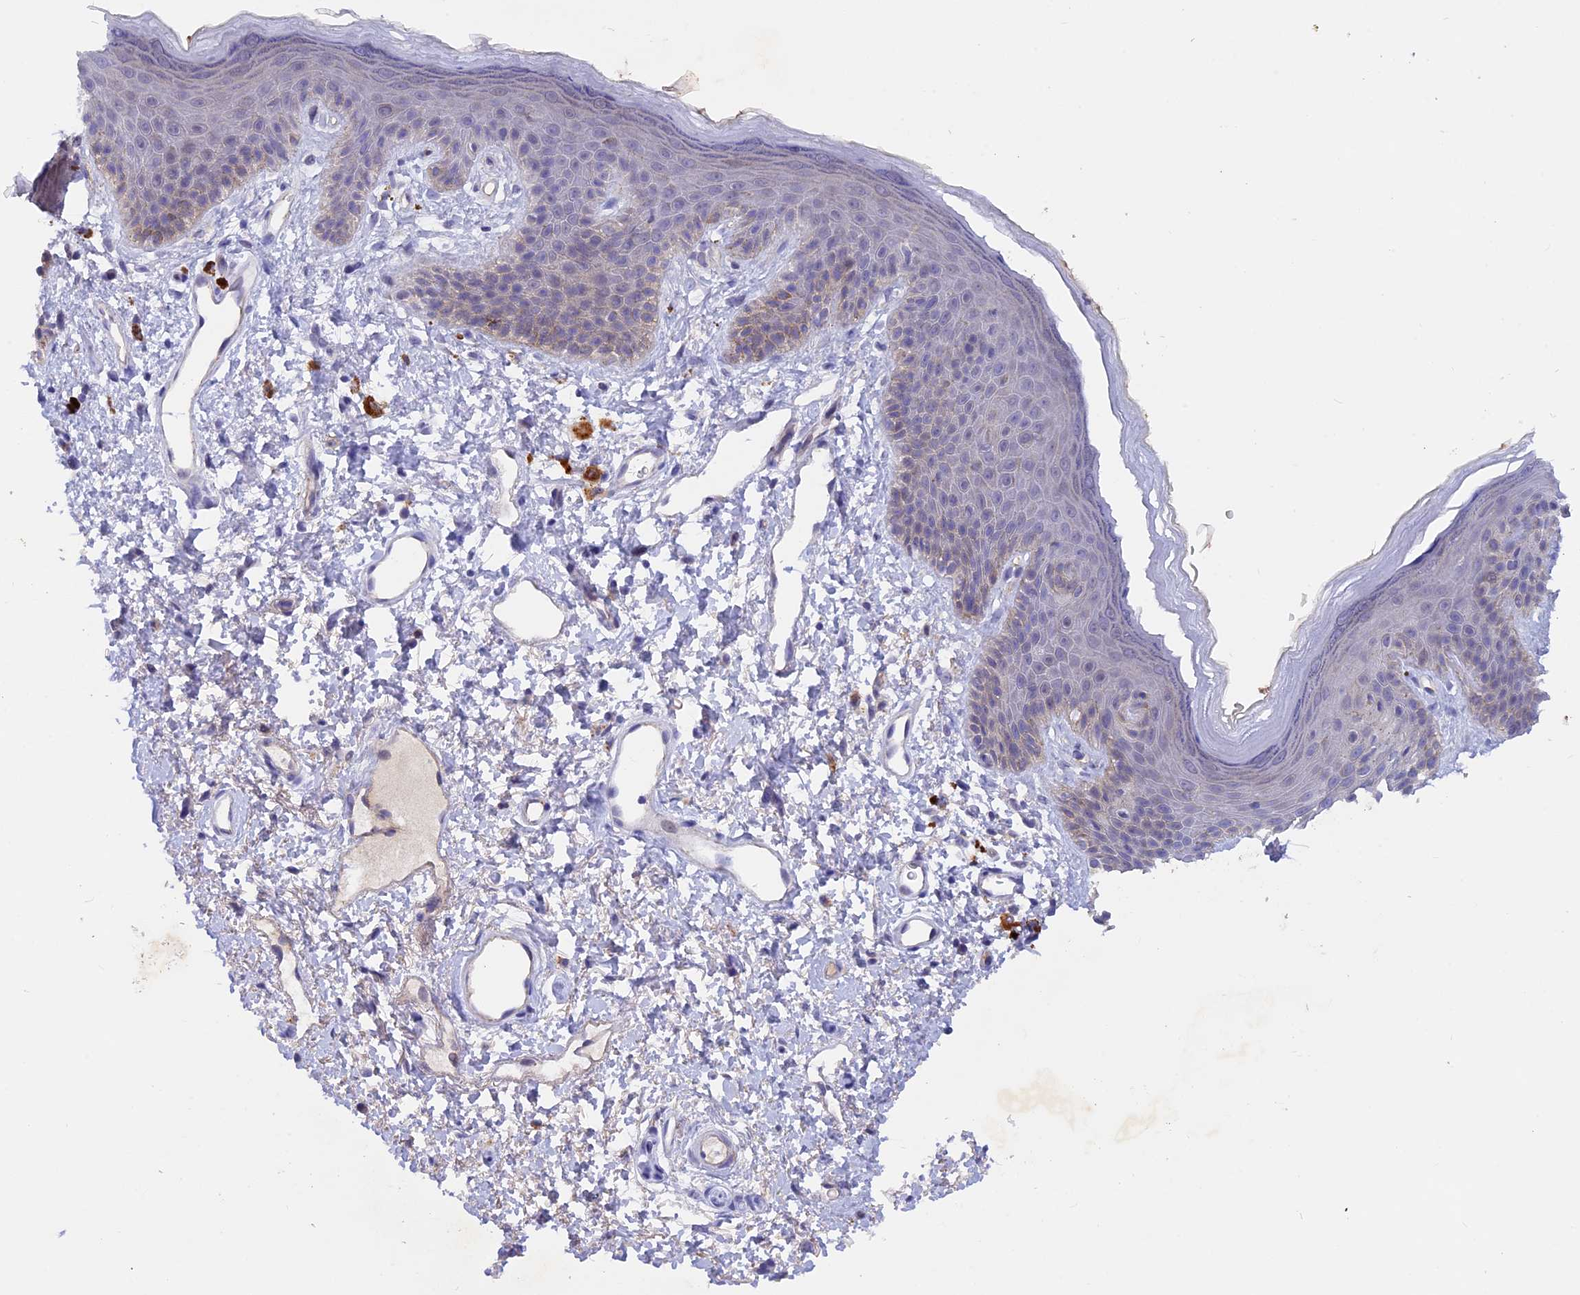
{"staining": {"intensity": "weak", "quantity": "<25%", "location": "cytoplasmic/membranous"}, "tissue": "skin", "cell_type": "Epidermal cells", "image_type": "normal", "snomed": [{"axis": "morphology", "description": "Normal tissue, NOS"}, {"axis": "topography", "description": "Anal"}], "caption": "Epidermal cells show no significant protein positivity in benign skin.", "gene": "GK5", "patient": {"sex": "female", "age": 46}}